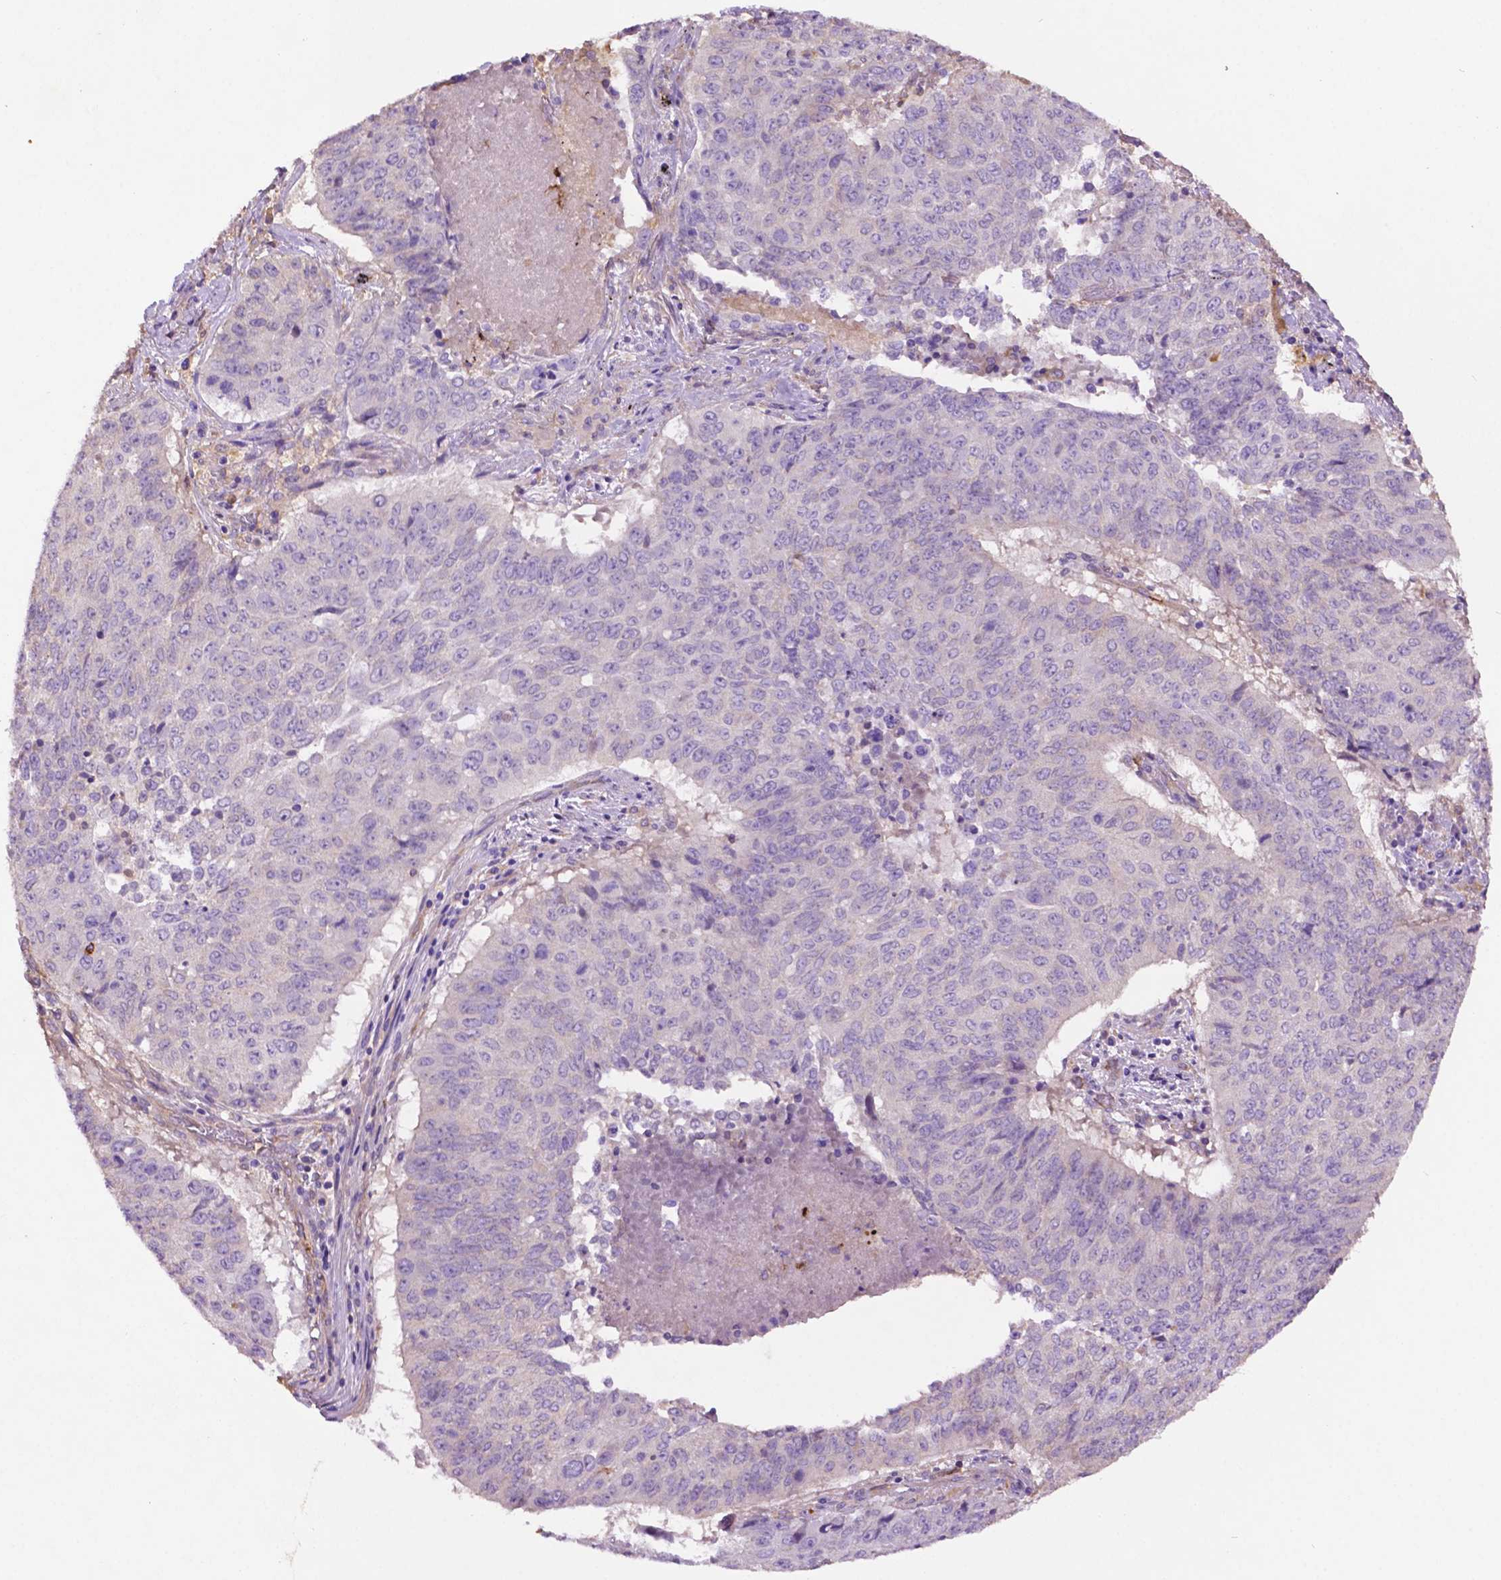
{"staining": {"intensity": "negative", "quantity": "none", "location": "none"}, "tissue": "lung cancer", "cell_type": "Tumor cells", "image_type": "cancer", "snomed": [{"axis": "morphology", "description": "Normal tissue, NOS"}, {"axis": "morphology", "description": "Squamous cell carcinoma, NOS"}, {"axis": "topography", "description": "Bronchus"}, {"axis": "topography", "description": "Lung"}], "caption": "Lung cancer (squamous cell carcinoma) stained for a protein using IHC displays no expression tumor cells.", "gene": "GDPD5", "patient": {"sex": "male", "age": 64}}